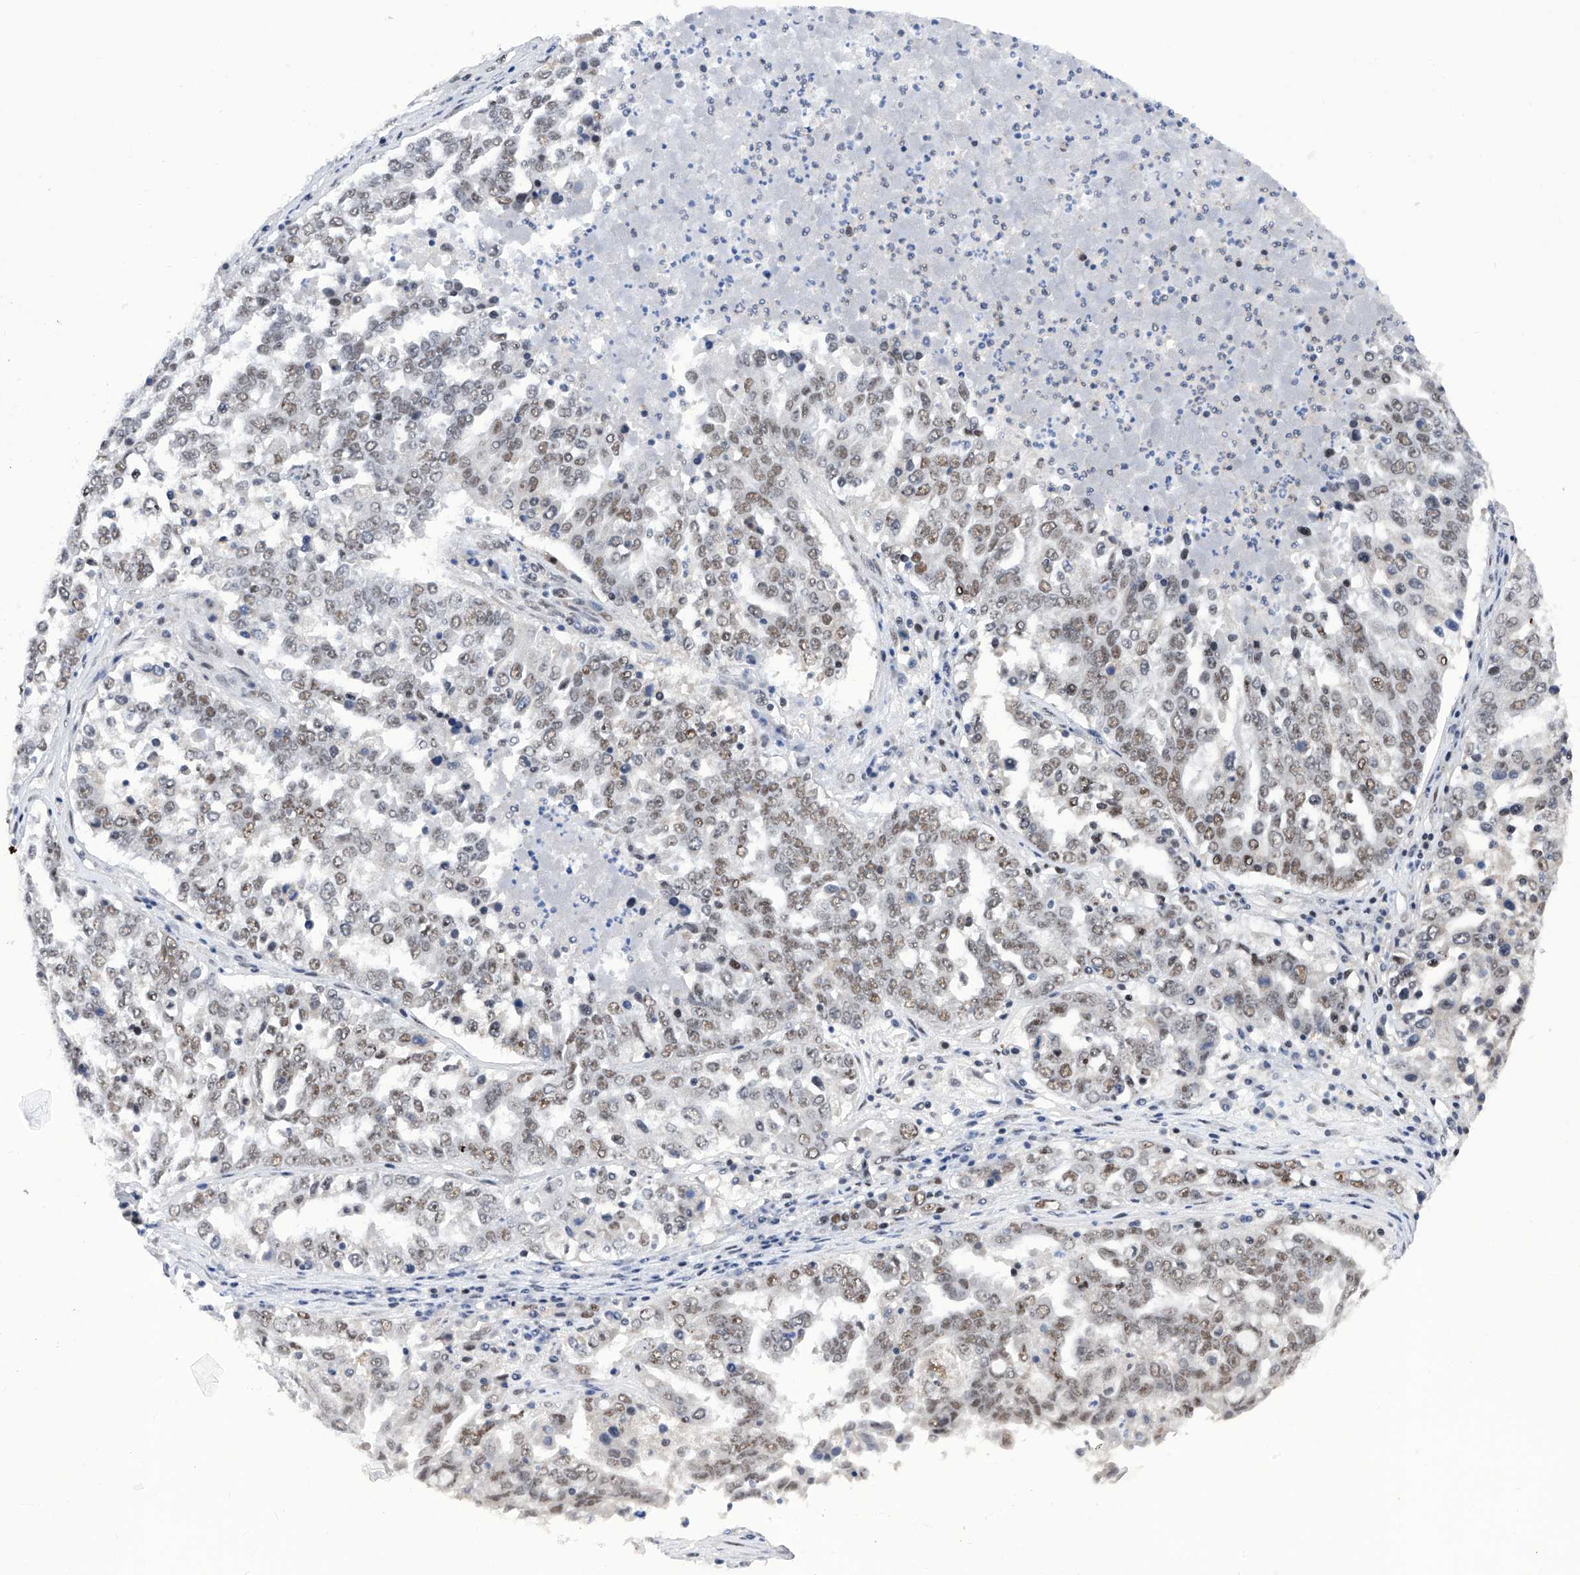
{"staining": {"intensity": "weak", "quantity": ">75%", "location": "nuclear"}, "tissue": "ovarian cancer", "cell_type": "Tumor cells", "image_type": "cancer", "snomed": [{"axis": "morphology", "description": "Carcinoma, endometroid"}, {"axis": "topography", "description": "Ovary"}], "caption": "Brown immunohistochemical staining in ovarian cancer exhibits weak nuclear expression in about >75% of tumor cells. Using DAB (brown) and hematoxylin (blue) stains, captured at high magnification using brightfield microscopy.", "gene": "RAD54L", "patient": {"sex": "female", "age": 62}}